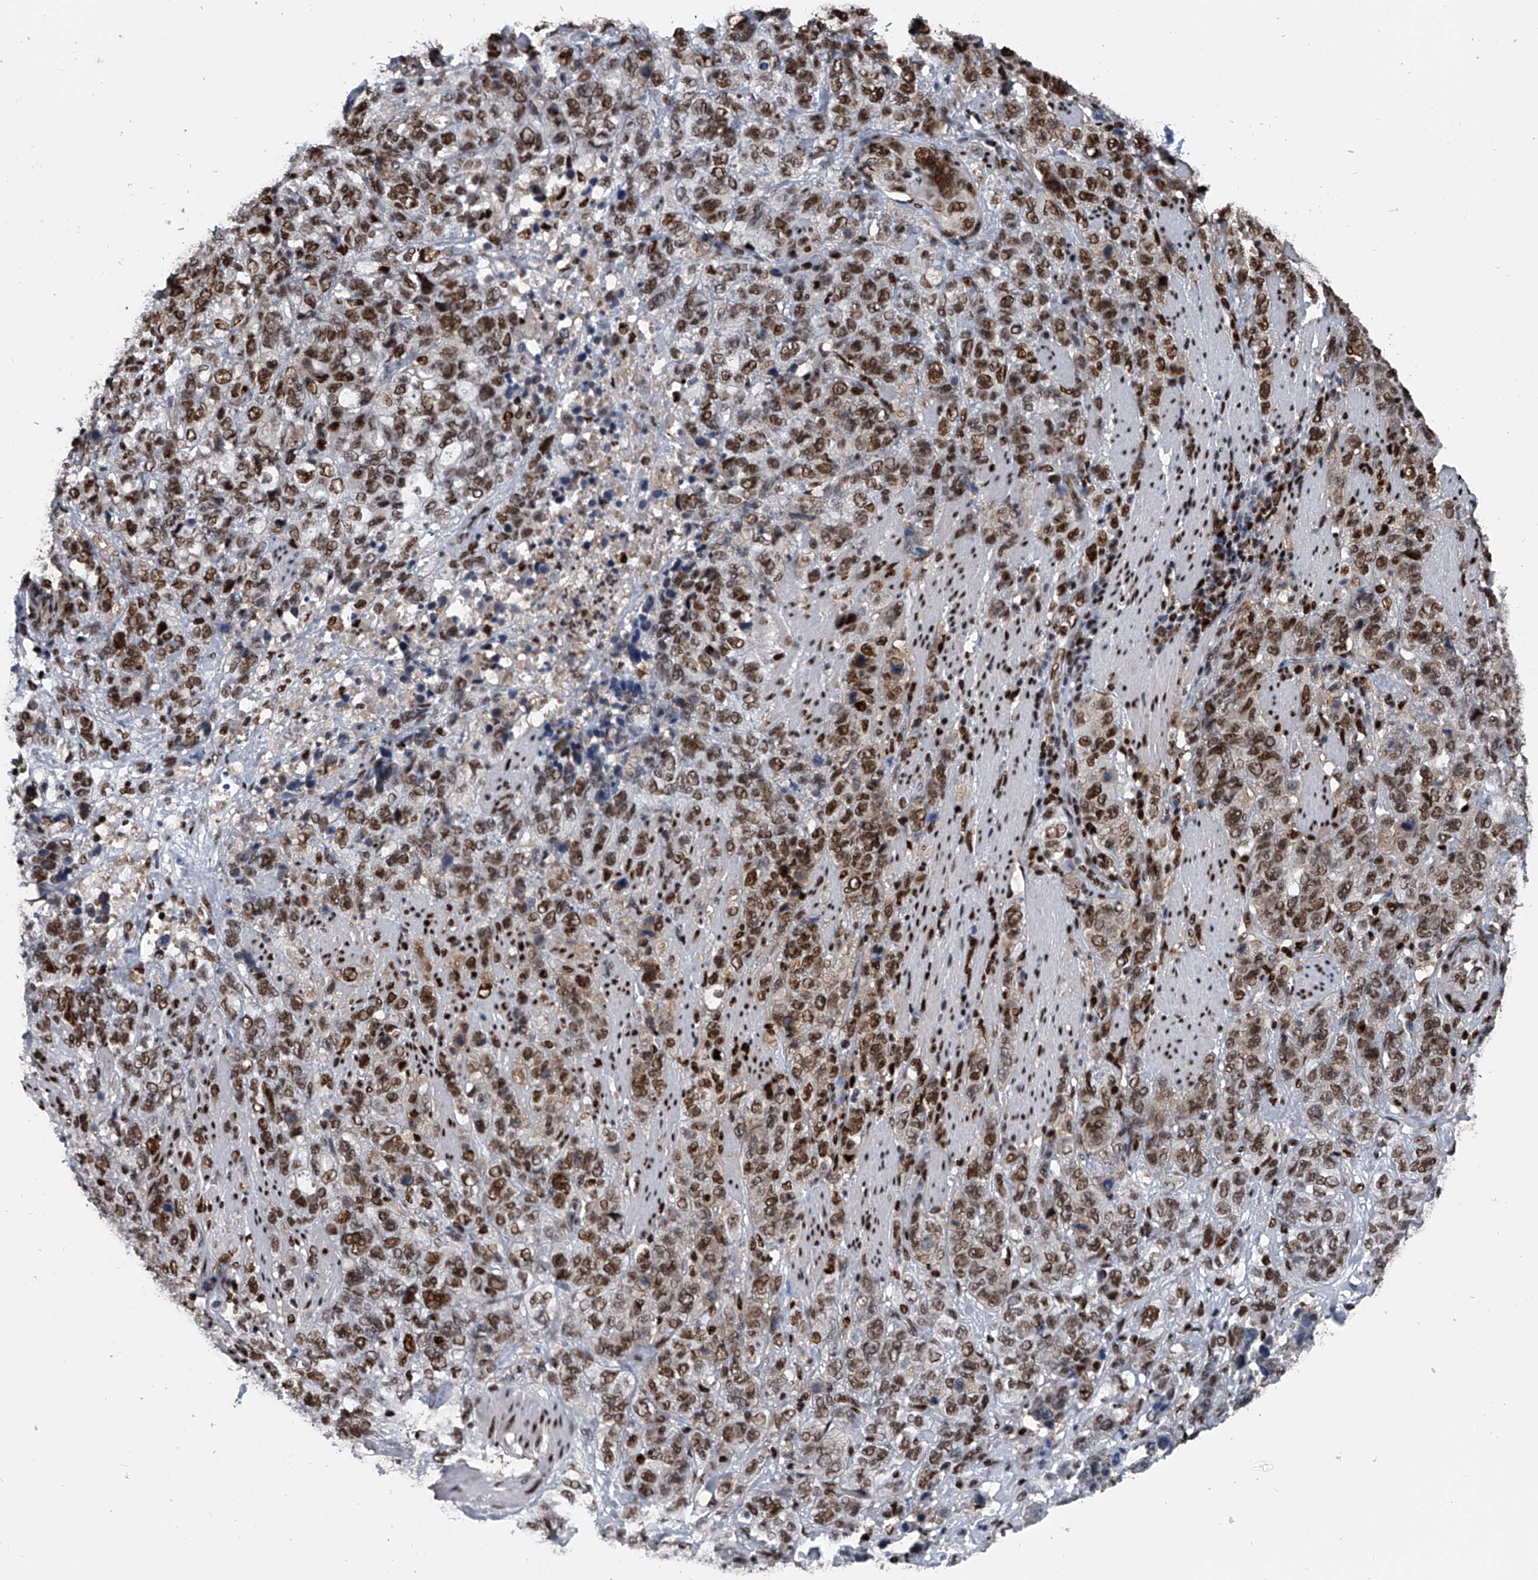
{"staining": {"intensity": "moderate", "quantity": ">75%", "location": "nuclear"}, "tissue": "stomach cancer", "cell_type": "Tumor cells", "image_type": "cancer", "snomed": [{"axis": "morphology", "description": "Adenocarcinoma, NOS"}, {"axis": "topography", "description": "Stomach"}], "caption": "Immunohistochemical staining of stomach cancer exhibits medium levels of moderate nuclear positivity in approximately >75% of tumor cells.", "gene": "FKBP5", "patient": {"sex": "male", "age": 48}}